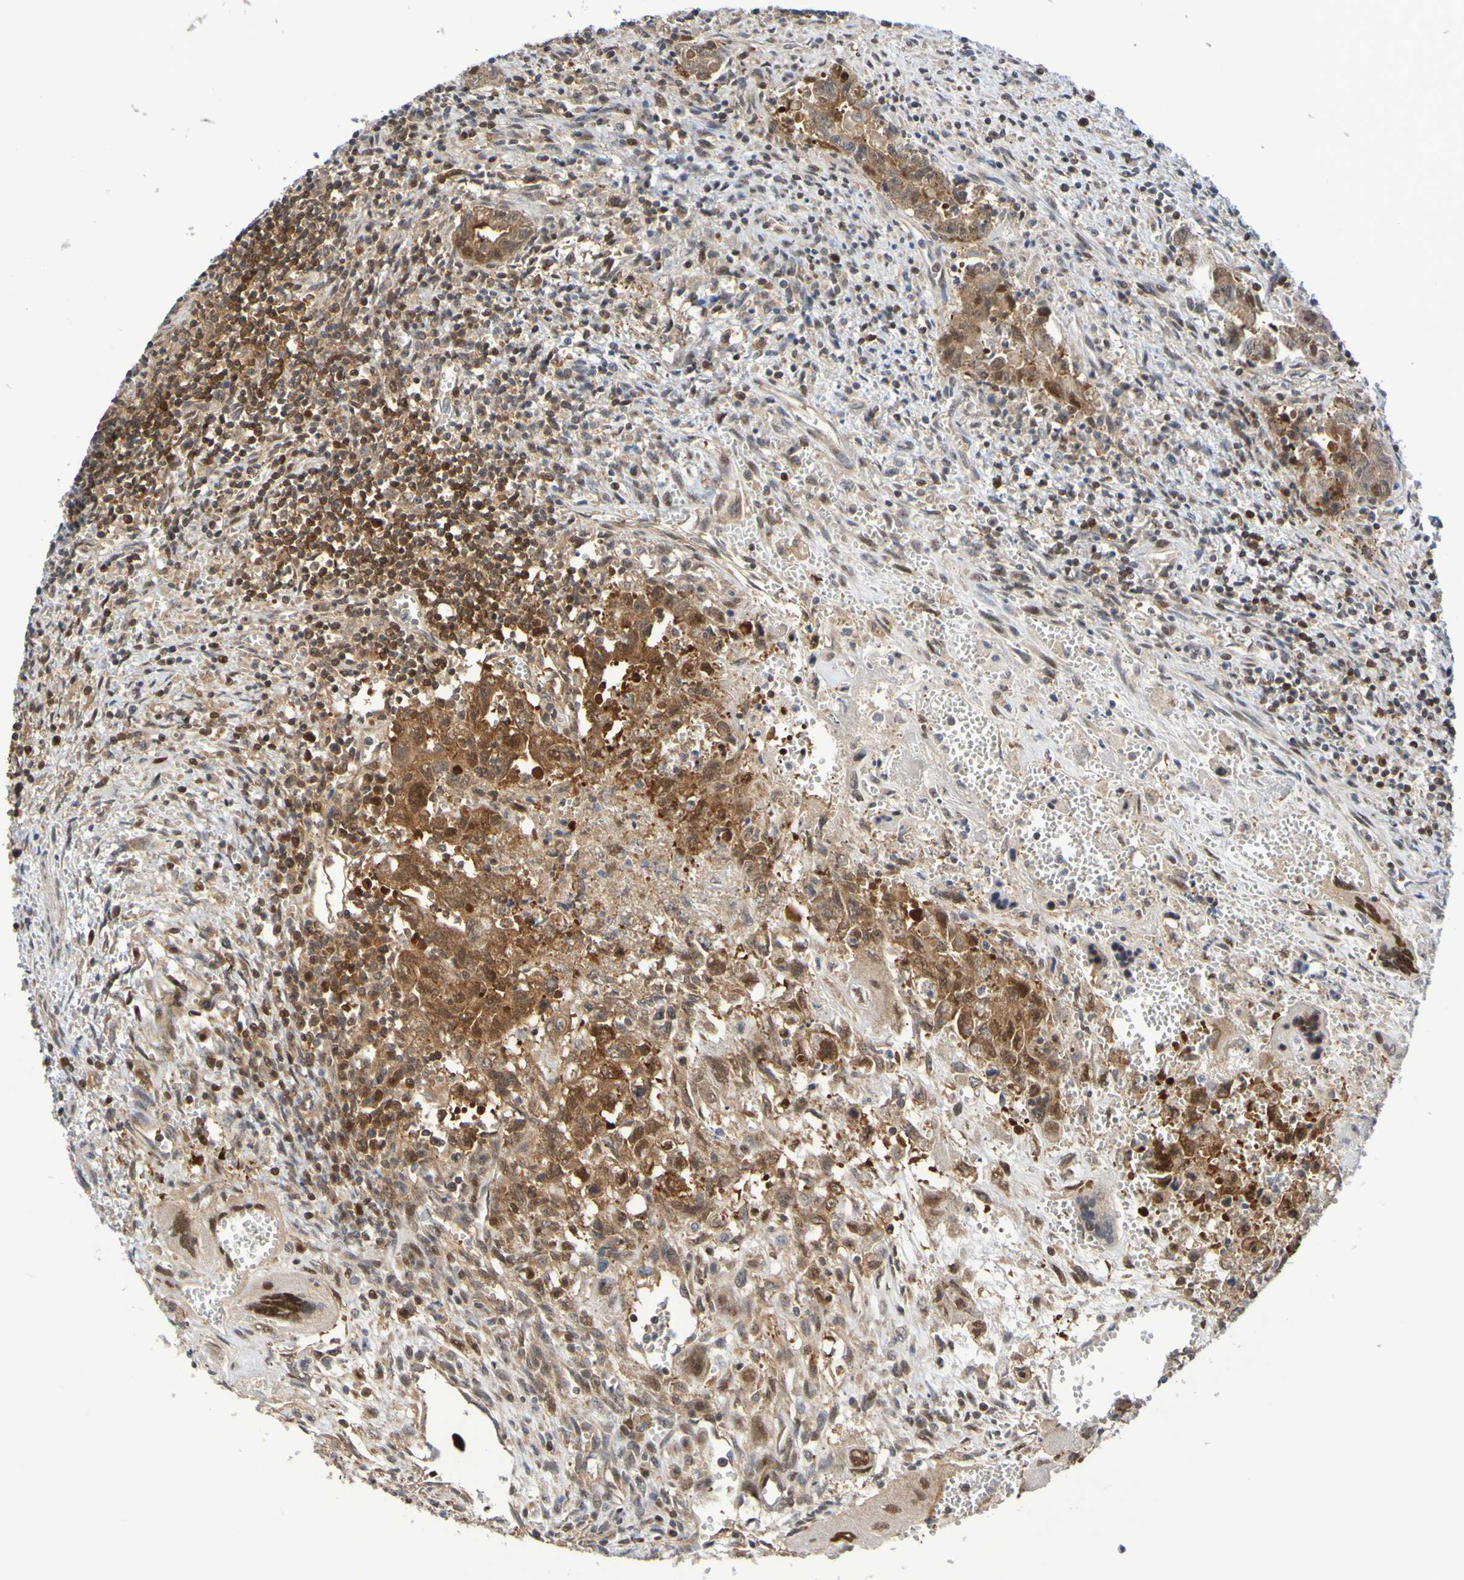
{"staining": {"intensity": "strong", "quantity": ">75%", "location": "cytoplasmic/membranous"}, "tissue": "testis cancer", "cell_type": "Tumor cells", "image_type": "cancer", "snomed": [{"axis": "morphology", "description": "Carcinoma, Embryonal, NOS"}, {"axis": "topography", "description": "Testis"}], "caption": "High-magnification brightfield microscopy of embryonal carcinoma (testis) stained with DAB (brown) and counterstained with hematoxylin (blue). tumor cells exhibit strong cytoplasmic/membranous staining is present in approximately>75% of cells. (brown staining indicates protein expression, while blue staining denotes nuclei).", "gene": "ATIC", "patient": {"sex": "male", "age": 28}}